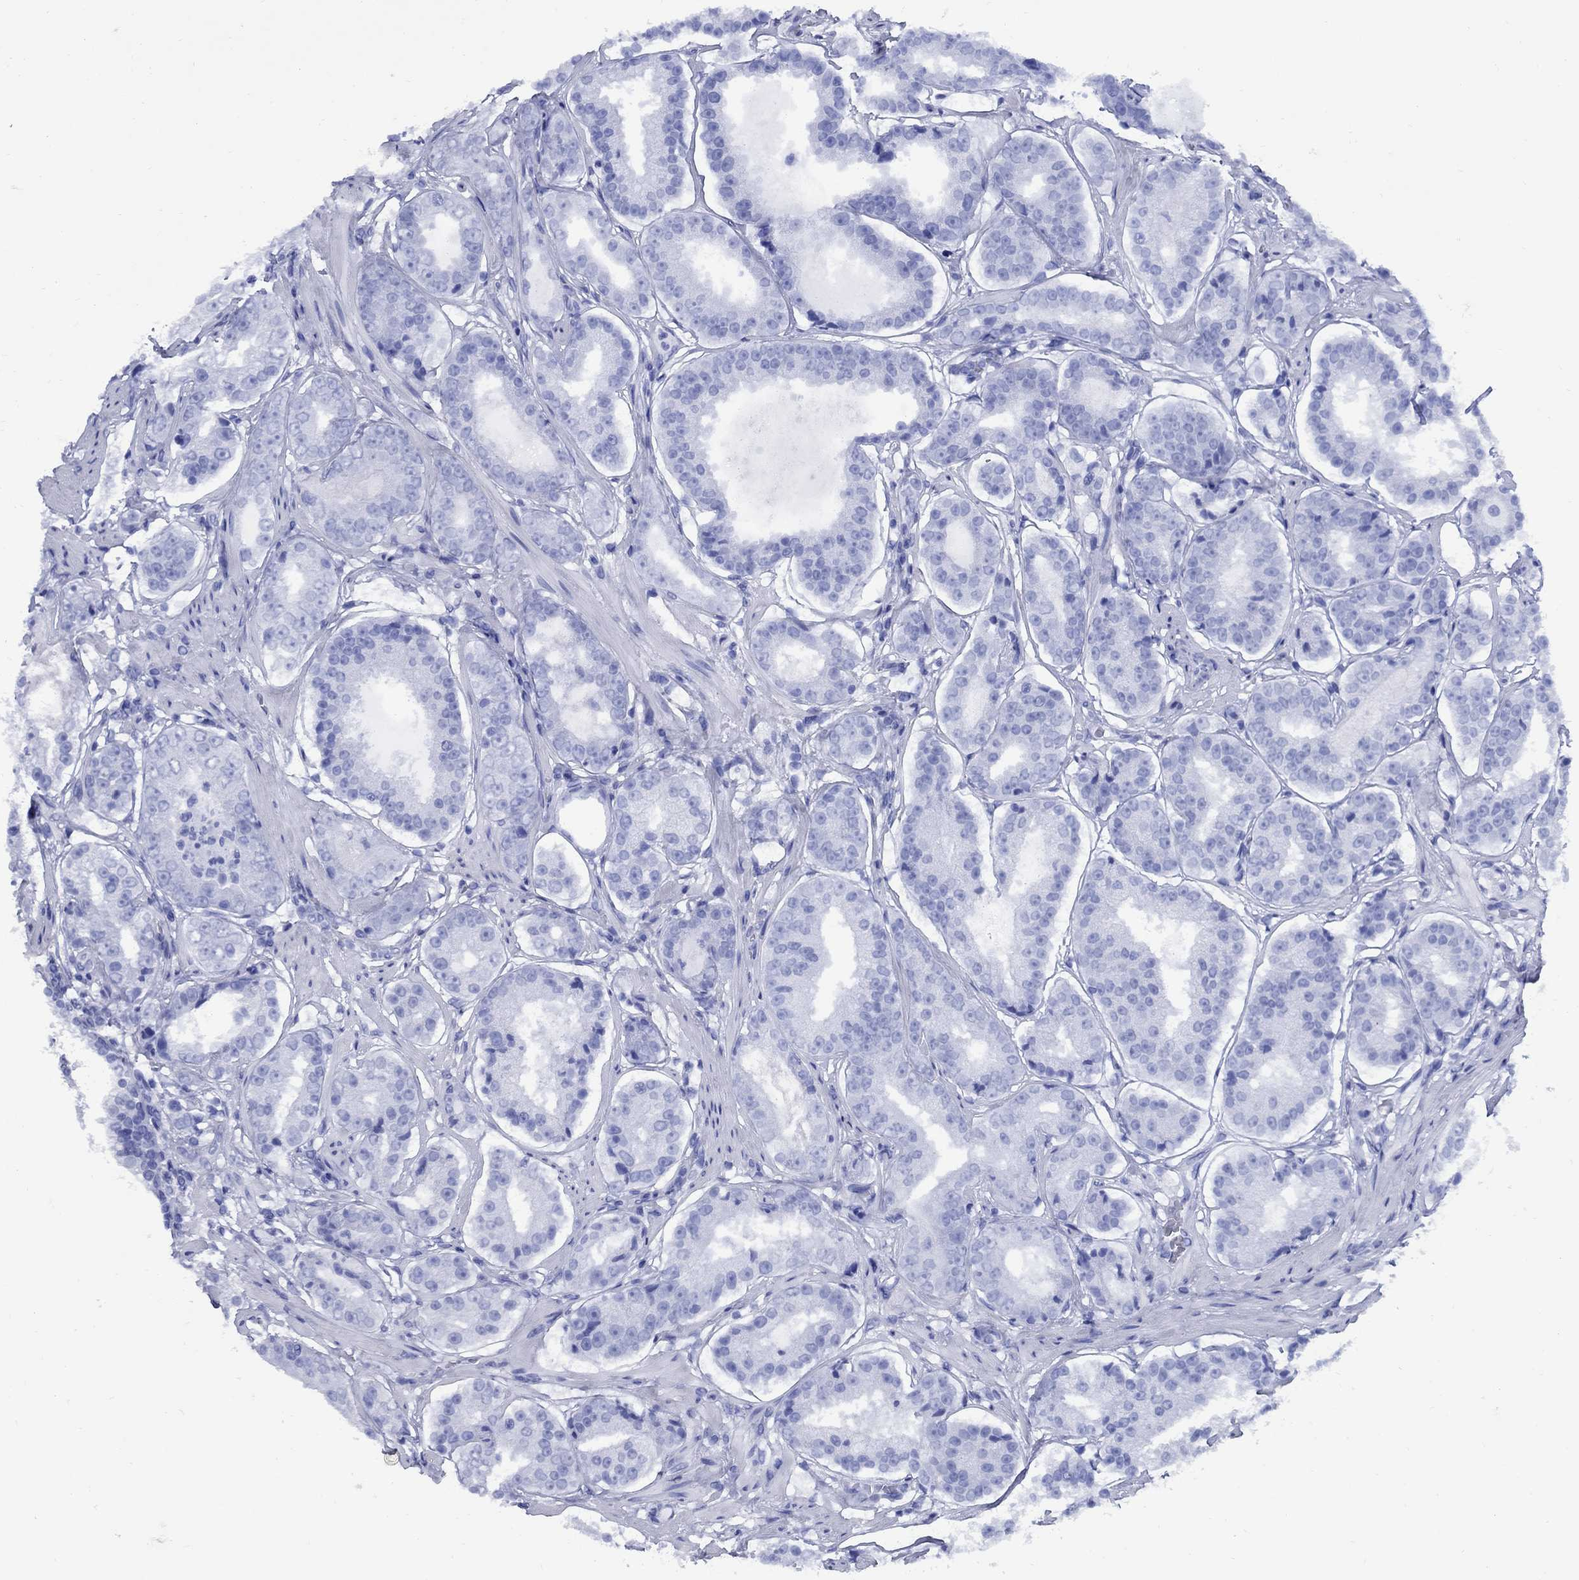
{"staining": {"intensity": "negative", "quantity": "none", "location": "none"}, "tissue": "prostate cancer", "cell_type": "Tumor cells", "image_type": "cancer", "snomed": [{"axis": "morphology", "description": "Adenocarcinoma, Low grade"}, {"axis": "topography", "description": "Prostate"}], "caption": "There is no significant positivity in tumor cells of prostate low-grade adenocarcinoma. The staining was performed using DAB to visualize the protein expression in brown, while the nuclei were stained in blue with hematoxylin (Magnification: 20x).", "gene": "SMCP", "patient": {"sex": "male", "age": 60}}